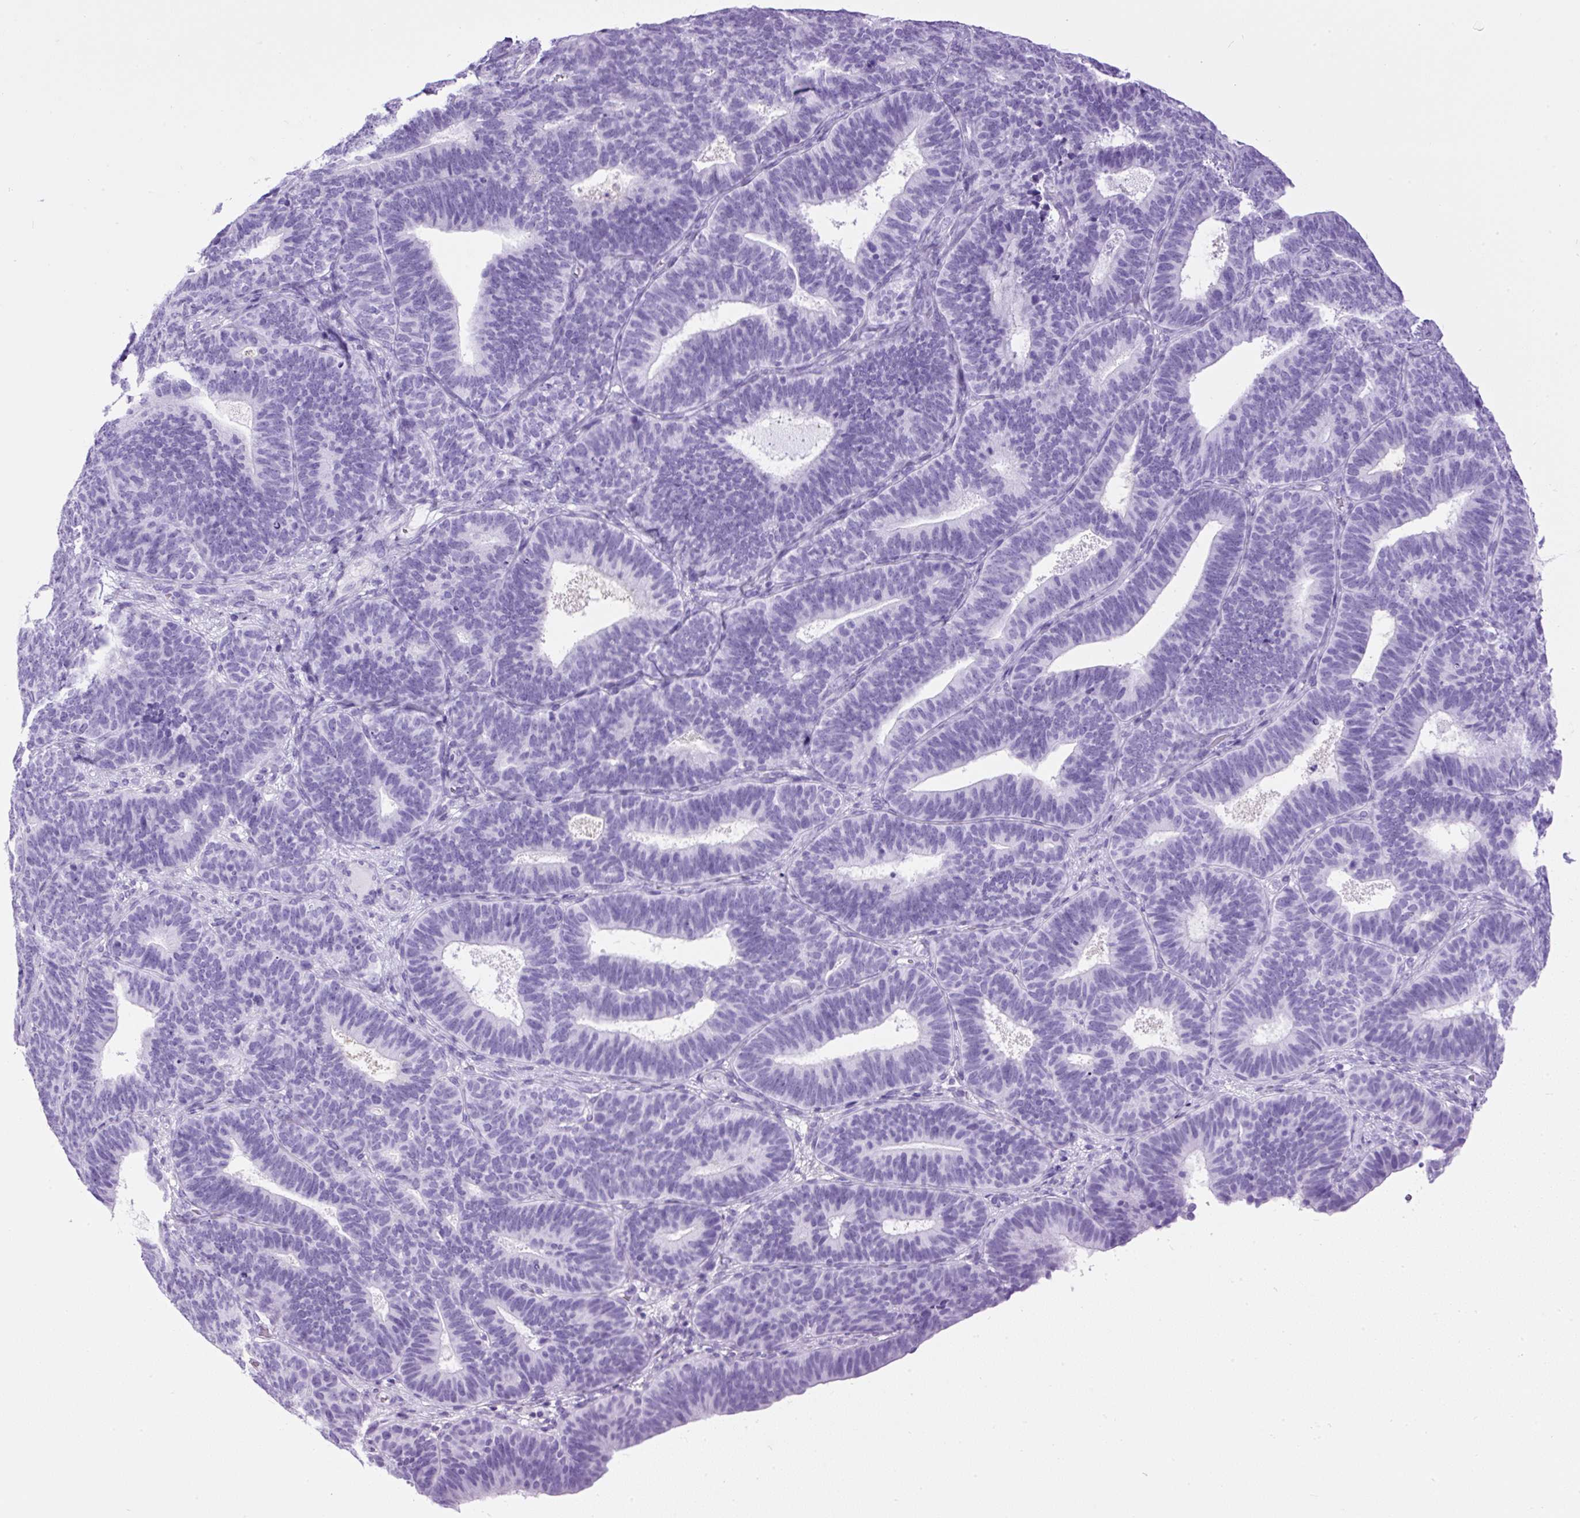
{"staining": {"intensity": "negative", "quantity": "none", "location": "none"}, "tissue": "endometrial cancer", "cell_type": "Tumor cells", "image_type": "cancer", "snomed": [{"axis": "morphology", "description": "Adenocarcinoma, NOS"}, {"axis": "topography", "description": "Endometrium"}], "caption": "Endometrial cancer (adenocarcinoma) stained for a protein using immunohistochemistry reveals no staining tumor cells.", "gene": "CEL", "patient": {"sex": "female", "age": 70}}